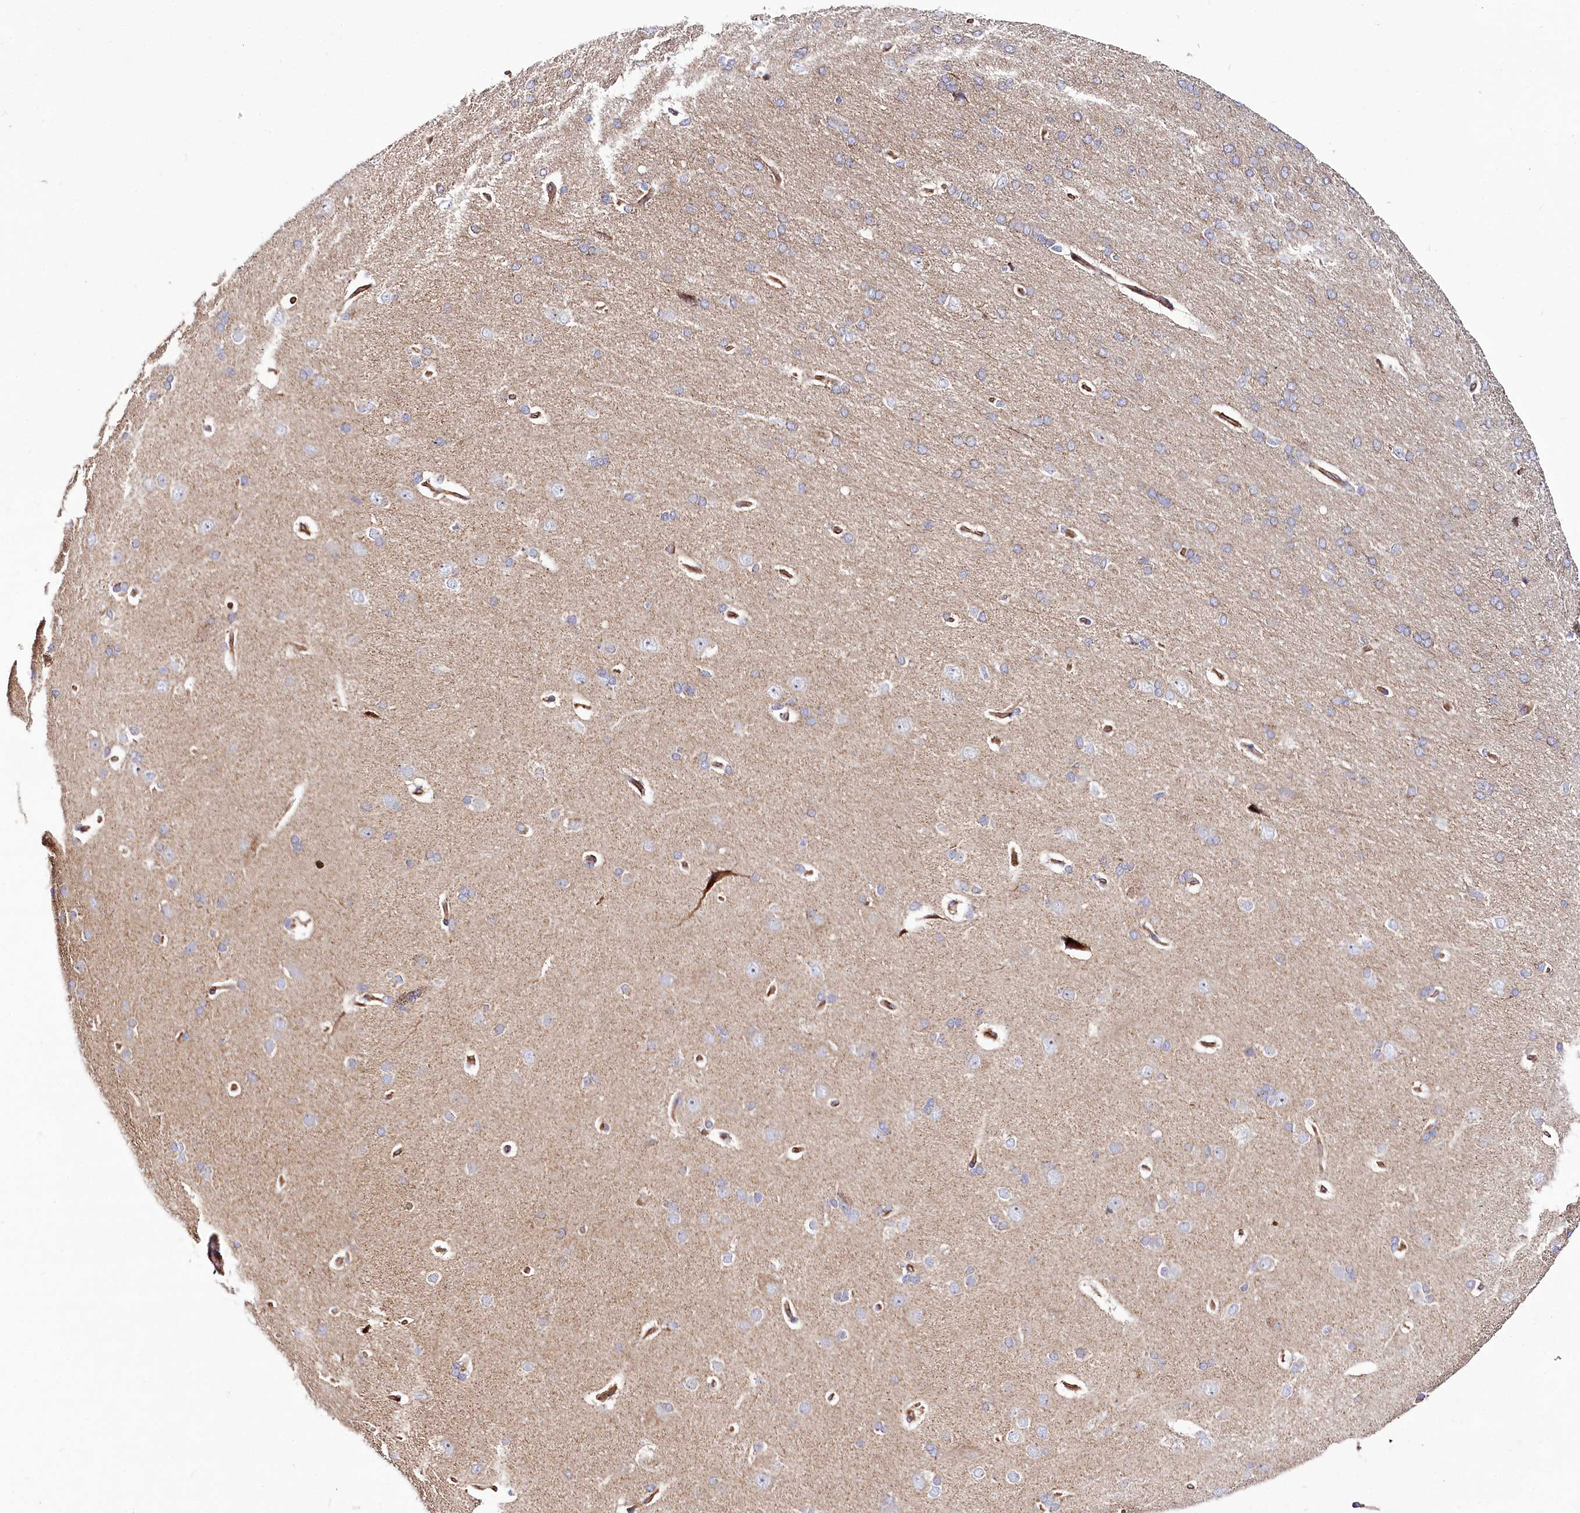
{"staining": {"intensity": "moderate", "quantity": "25%-75%", "location": "cytoplasmic/membranous"}, "tissue": "cerebral cortex", "cell_type": "Endothelial cells", "image_type": "normal", "snomed": [{"axis": "morphology", "description": "Normal tissue, NOS"}, {"axis": "topography", "description": "Cerebral cortex"}], "caption": "Immunohistochemical staining of normal cerebral cortex exhibits 25%-75% levels of moderate cytoplasmic/membranous protein staining in about 25%-75% of endothelial cells.", "gene": "THUMPD3", "patient": {"sex": "male", "age": 62}}